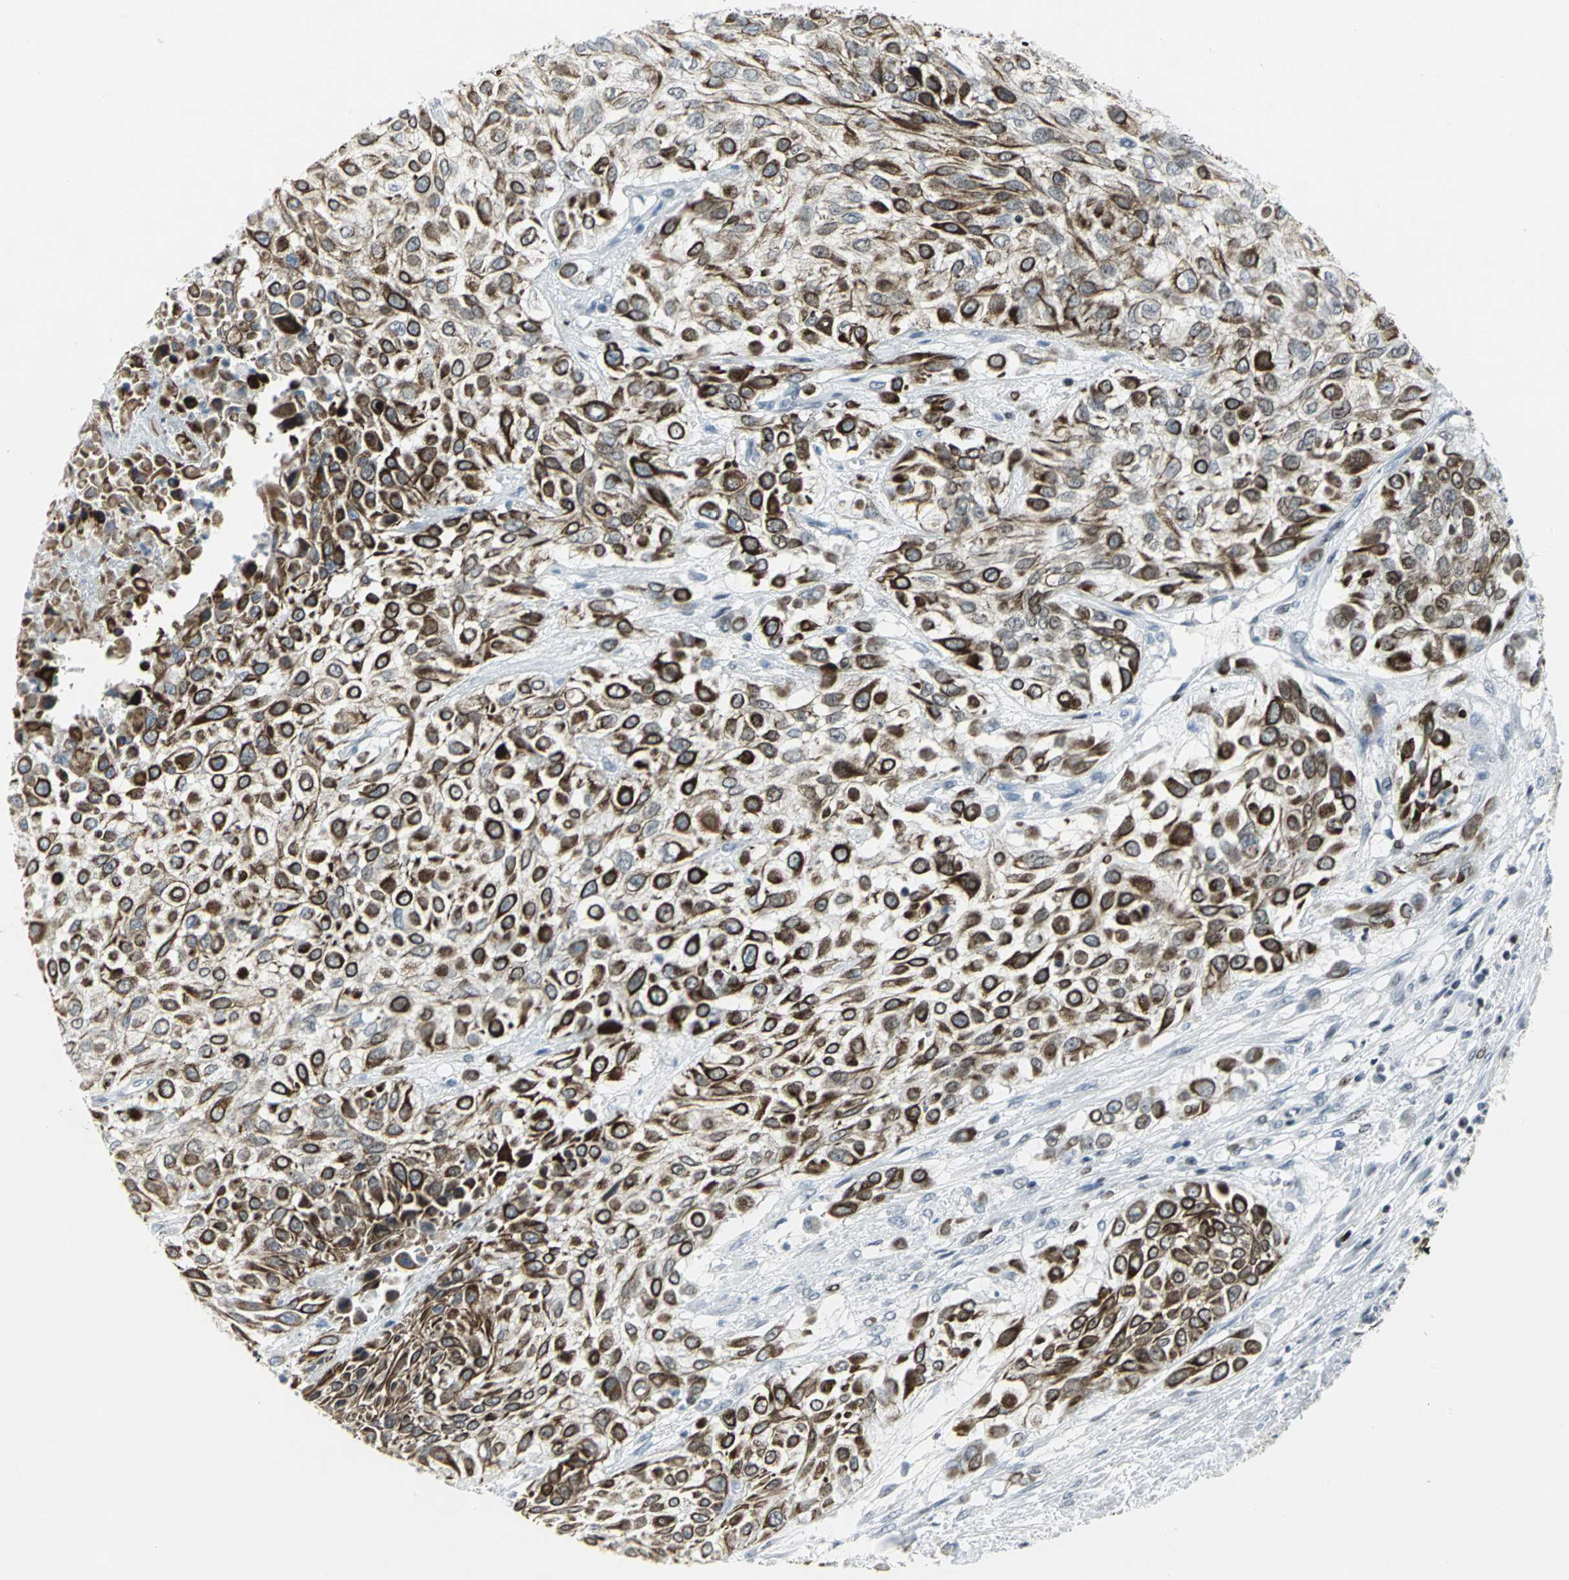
{"staining": {"intensity": "strong", "quantity": ">75%", "location": "cytoplasmic/membranous"}, "tissue": "urothelial cancer", "cell_type": "Tumor cells", "image_type": "cancer", "snomed": [{"axis": "morphology", "description": "Urothelial carcinoma, High grade"}, {"axis": "topography", "description": "Urinary bladder"}], "caption": "Immunohistochemistry of human urothelial cancer displays high levels of strong cytoplasmic/membranous expression in about >75% of tumor cells. The protein is stained brown, and the nuclei are stained in blue (DAB (3,3'-diaminobenzidine) IHC with brightfield microscopy, high magnification).", "gene": "RPA1", "patient": {"sex": "male", "age": 57}}